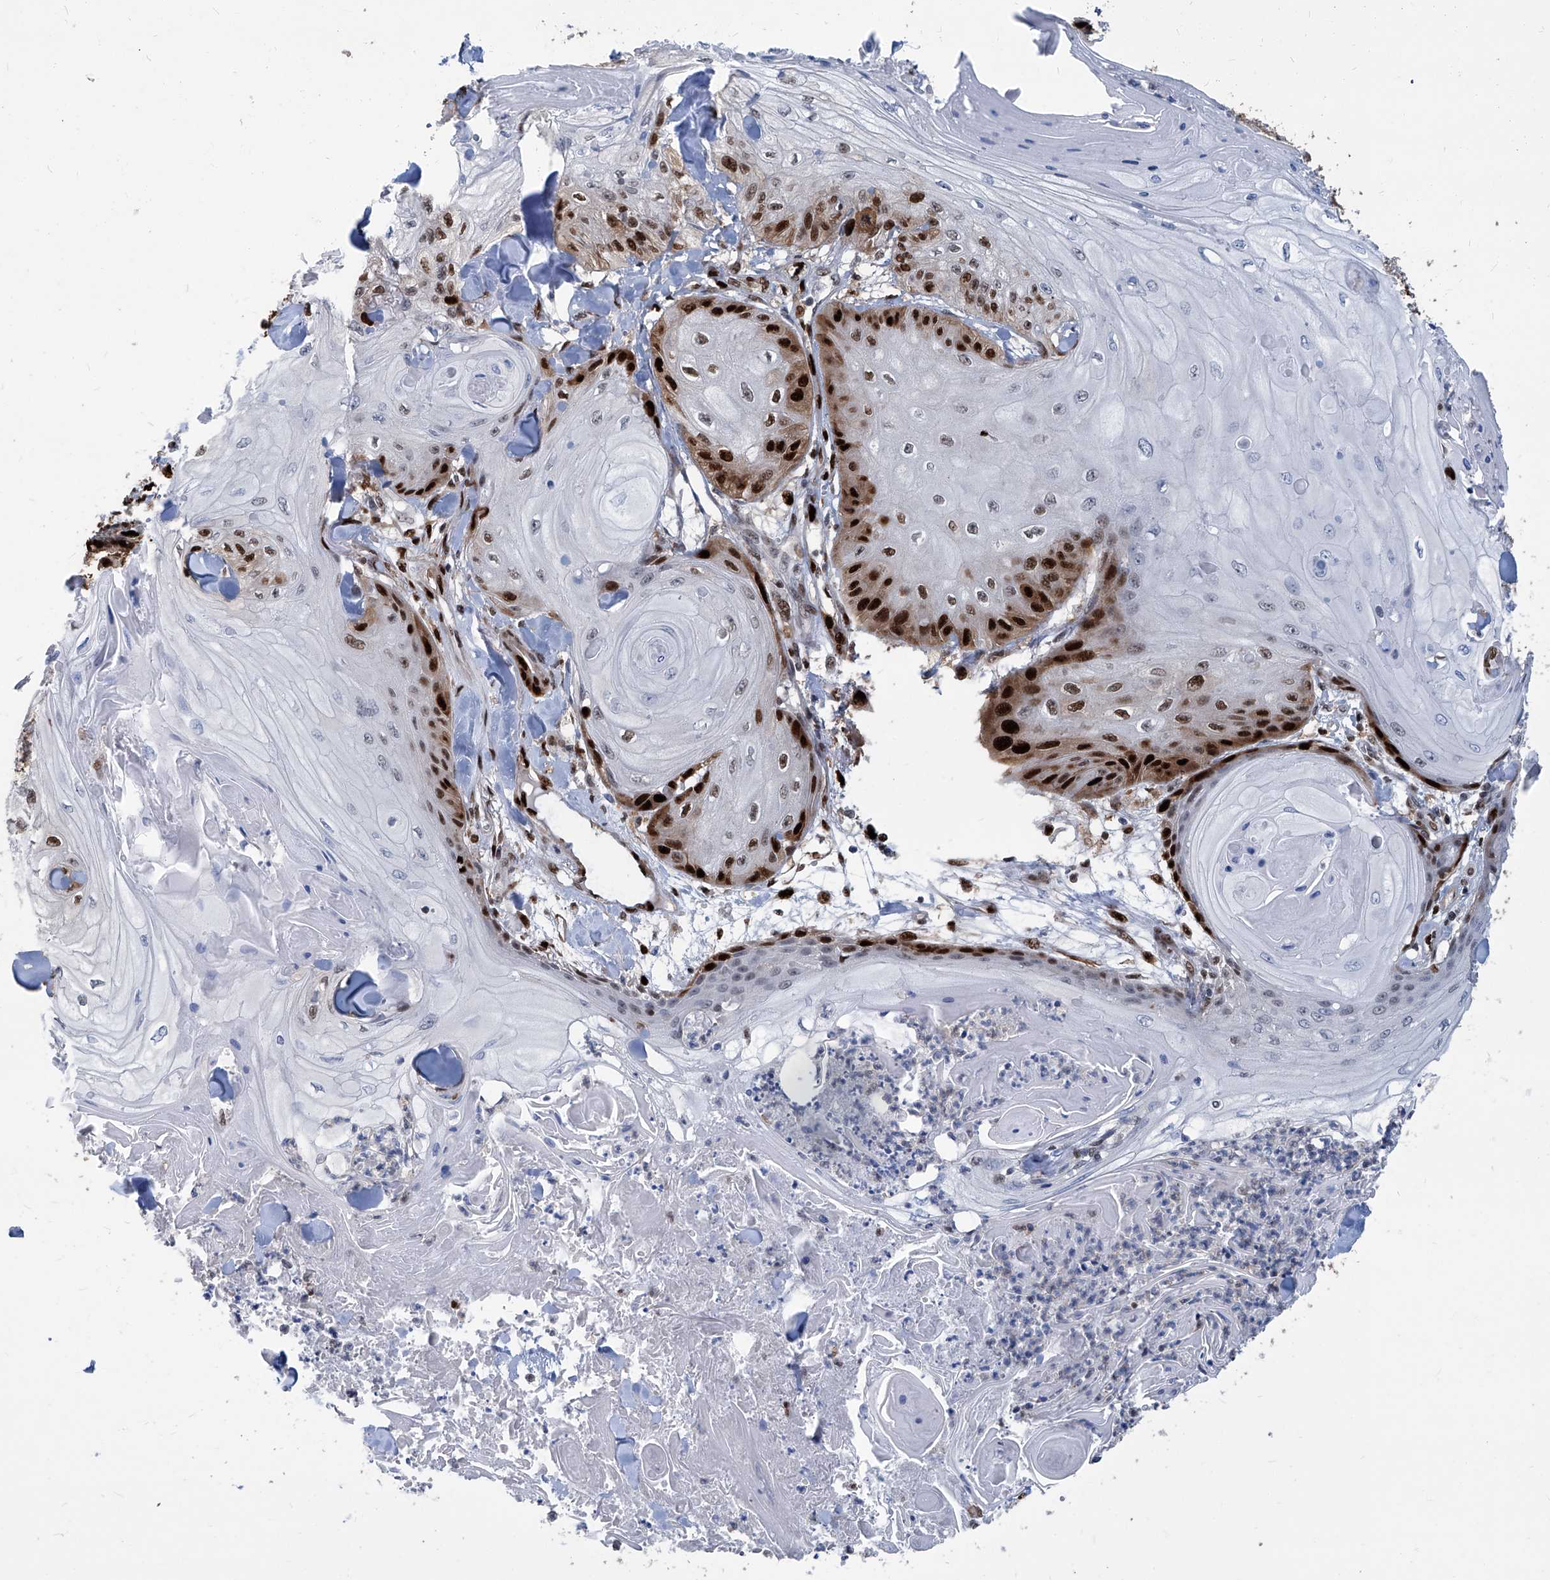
{"staining": {"intensity": "strong", "quantity": ">75%", "location": "nuclear"}, "tissue": "skin cancer", "cell_type": "Tumor cells", "image_type": "cancer", "snomed": [{"axis": "morphology", "description": "Squamous cell carcinoma, NOS"}, {"axis": "topography", "description": "Skin"}], "caption": "A brown stain highlights strong nuclear staining of a protein in human skin cancer tumor cells.", "gene": "PCNA", "patient": {"sex": "male", "age": 74}}